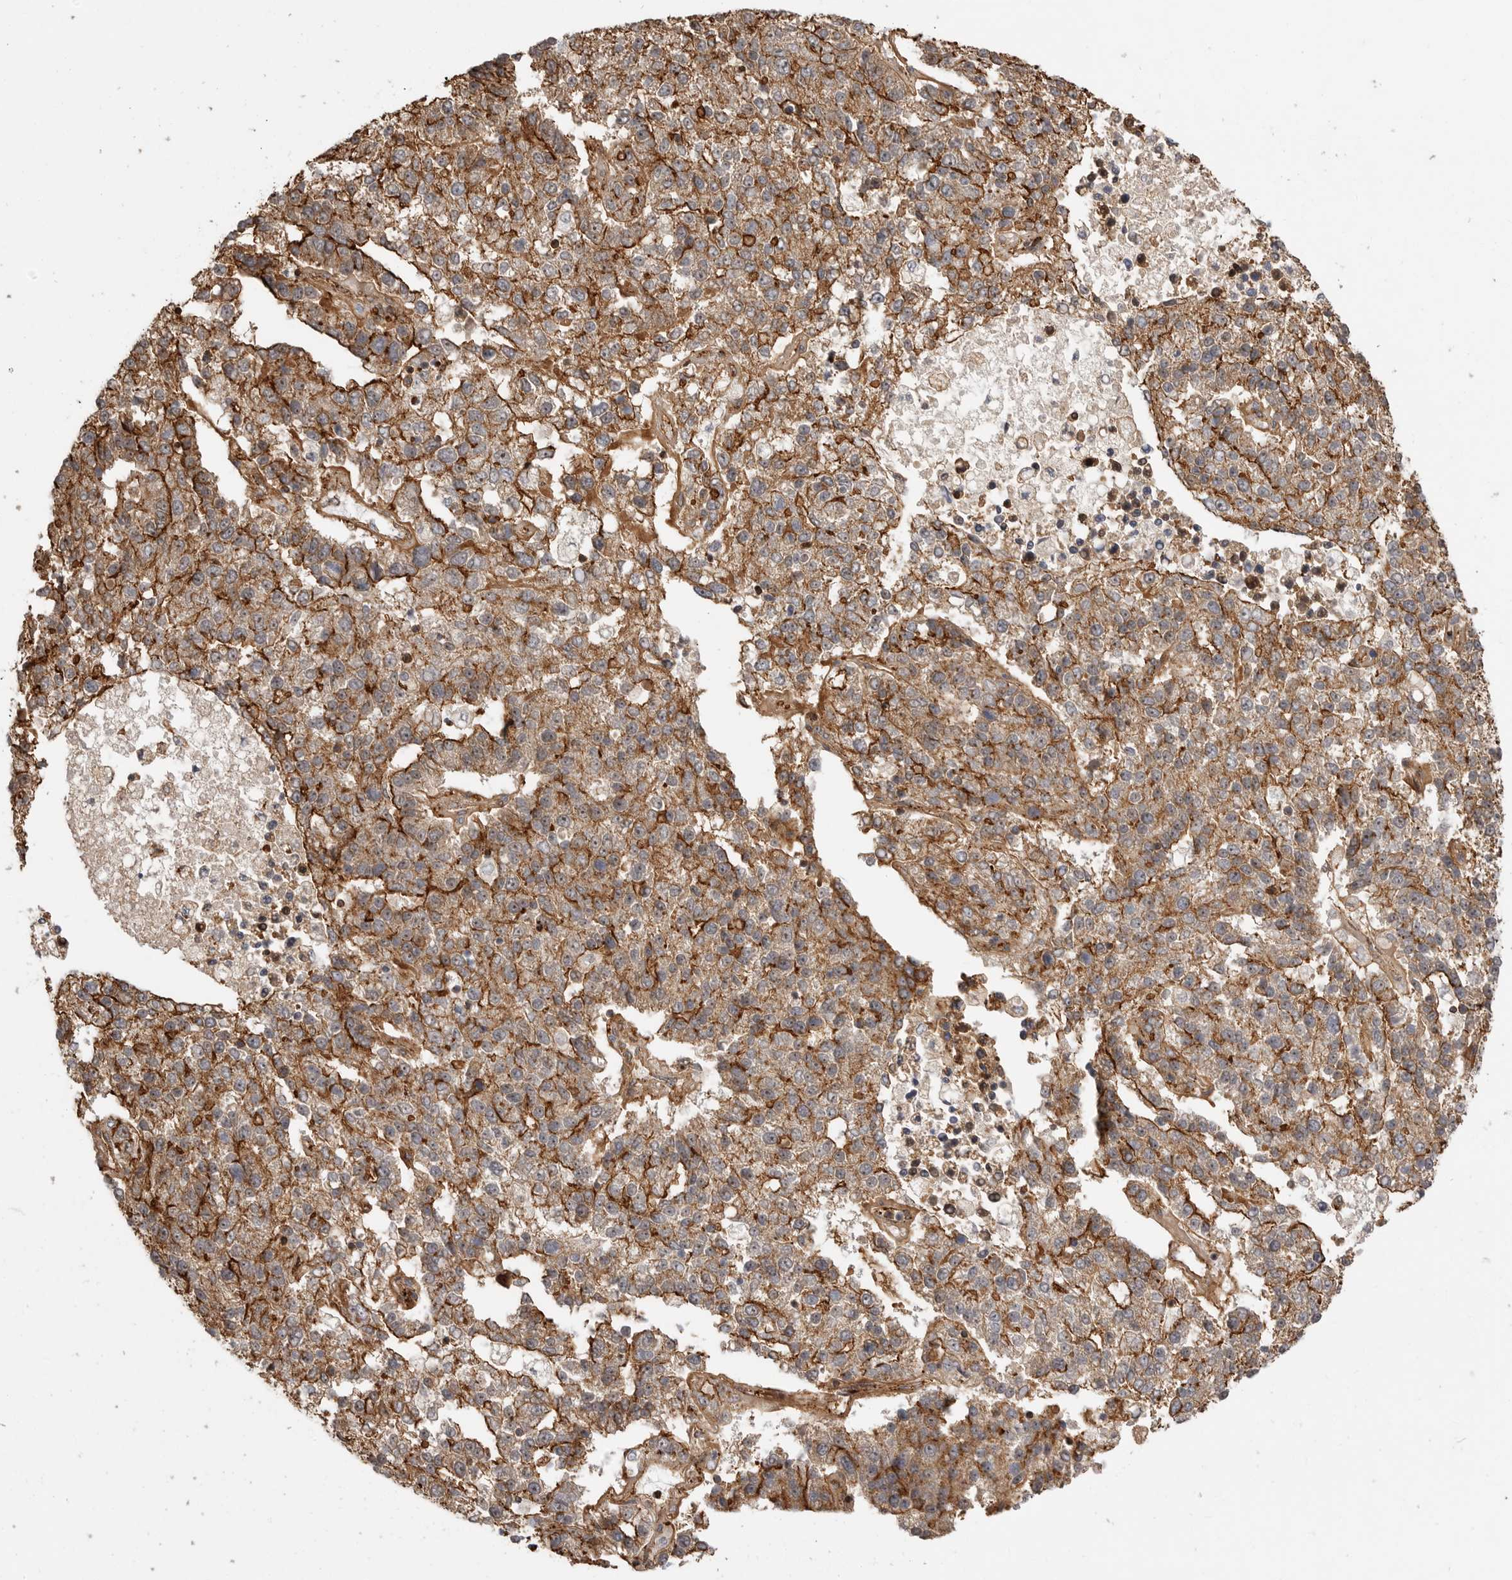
{"staining": {"intensity": "strong", "quantity": ">75%", "location": "cytoplasmic/membranous"}, "tissue": "pancreatic cancer", "cell_type": "Tumor cells", "image_type": "cancer", "snomed": [{"axis": "morphology", "description": "Adenocarcinoma, NOS"}, {"axis": "topography", "description": "Pancreas"}], "caption": "IHC (DAB) staining of human pancreatic cancer (adenocarcinoma) reveals strong cytoplasmic/membranous protein expression in approximately >75% of tumor cells.", "gene": "GPATCH2", "patient": {"sex": "female", "age": 61}}